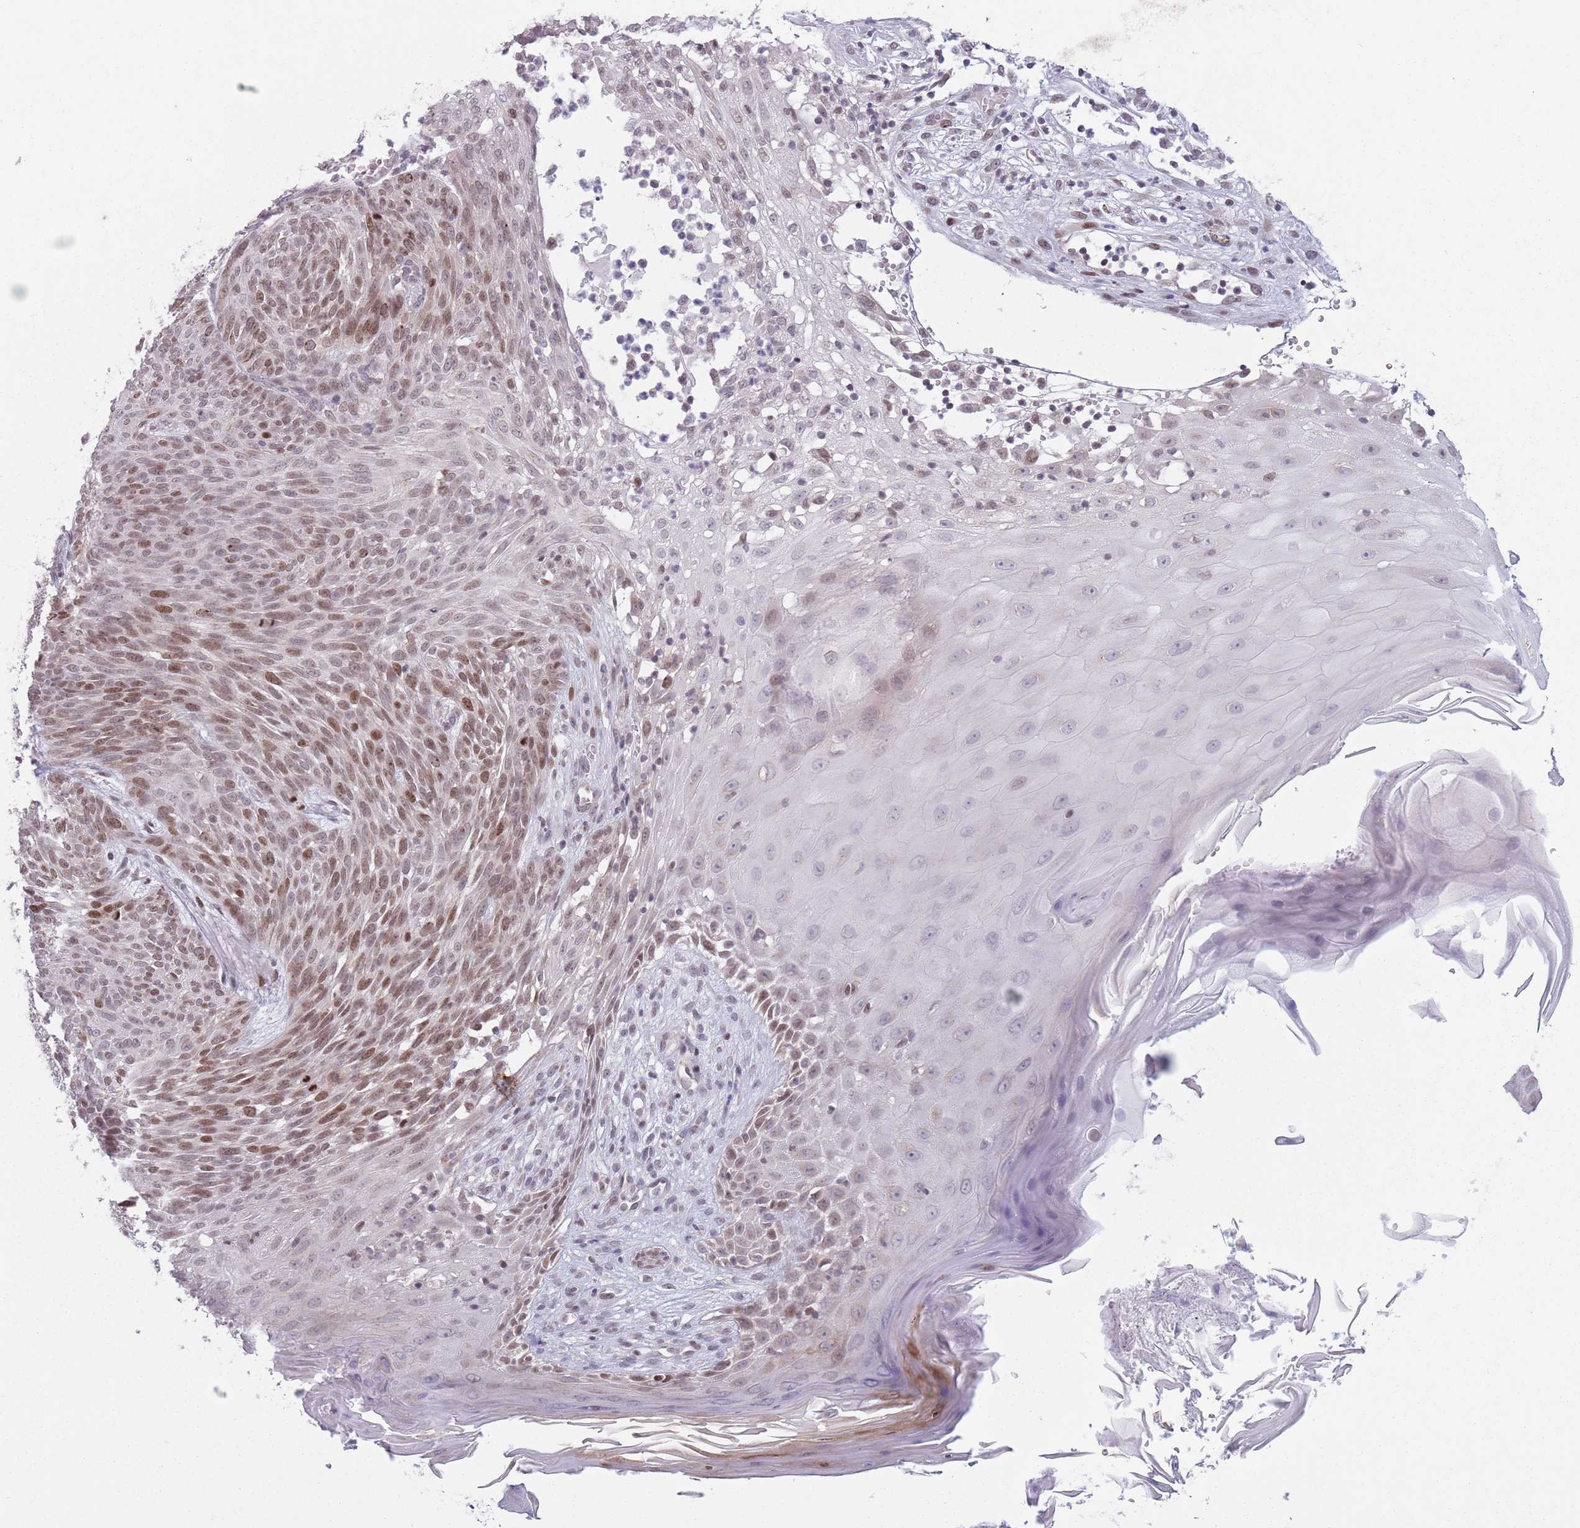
{"staining": {"intensity": "moderate", "quantity": "25%-75%", "location": "nuclear"}, "tissue": "skin cancer", "cell_type": "Tumor cells", "image_type": "cancer", "snomed": [{"axis": "morphology", "description": "Basal cell carcinoma"}, {"axis": "topography", "description": "Skin"}], "caption": "DAB immunohistochemical staining of basal cell carcinoma (skin) exhibits moderate nuclear protein positivity in about 25%-75% of tumor cells.", "gene": "MRPL34", "patient": {"sex": "female", "age": 86}}